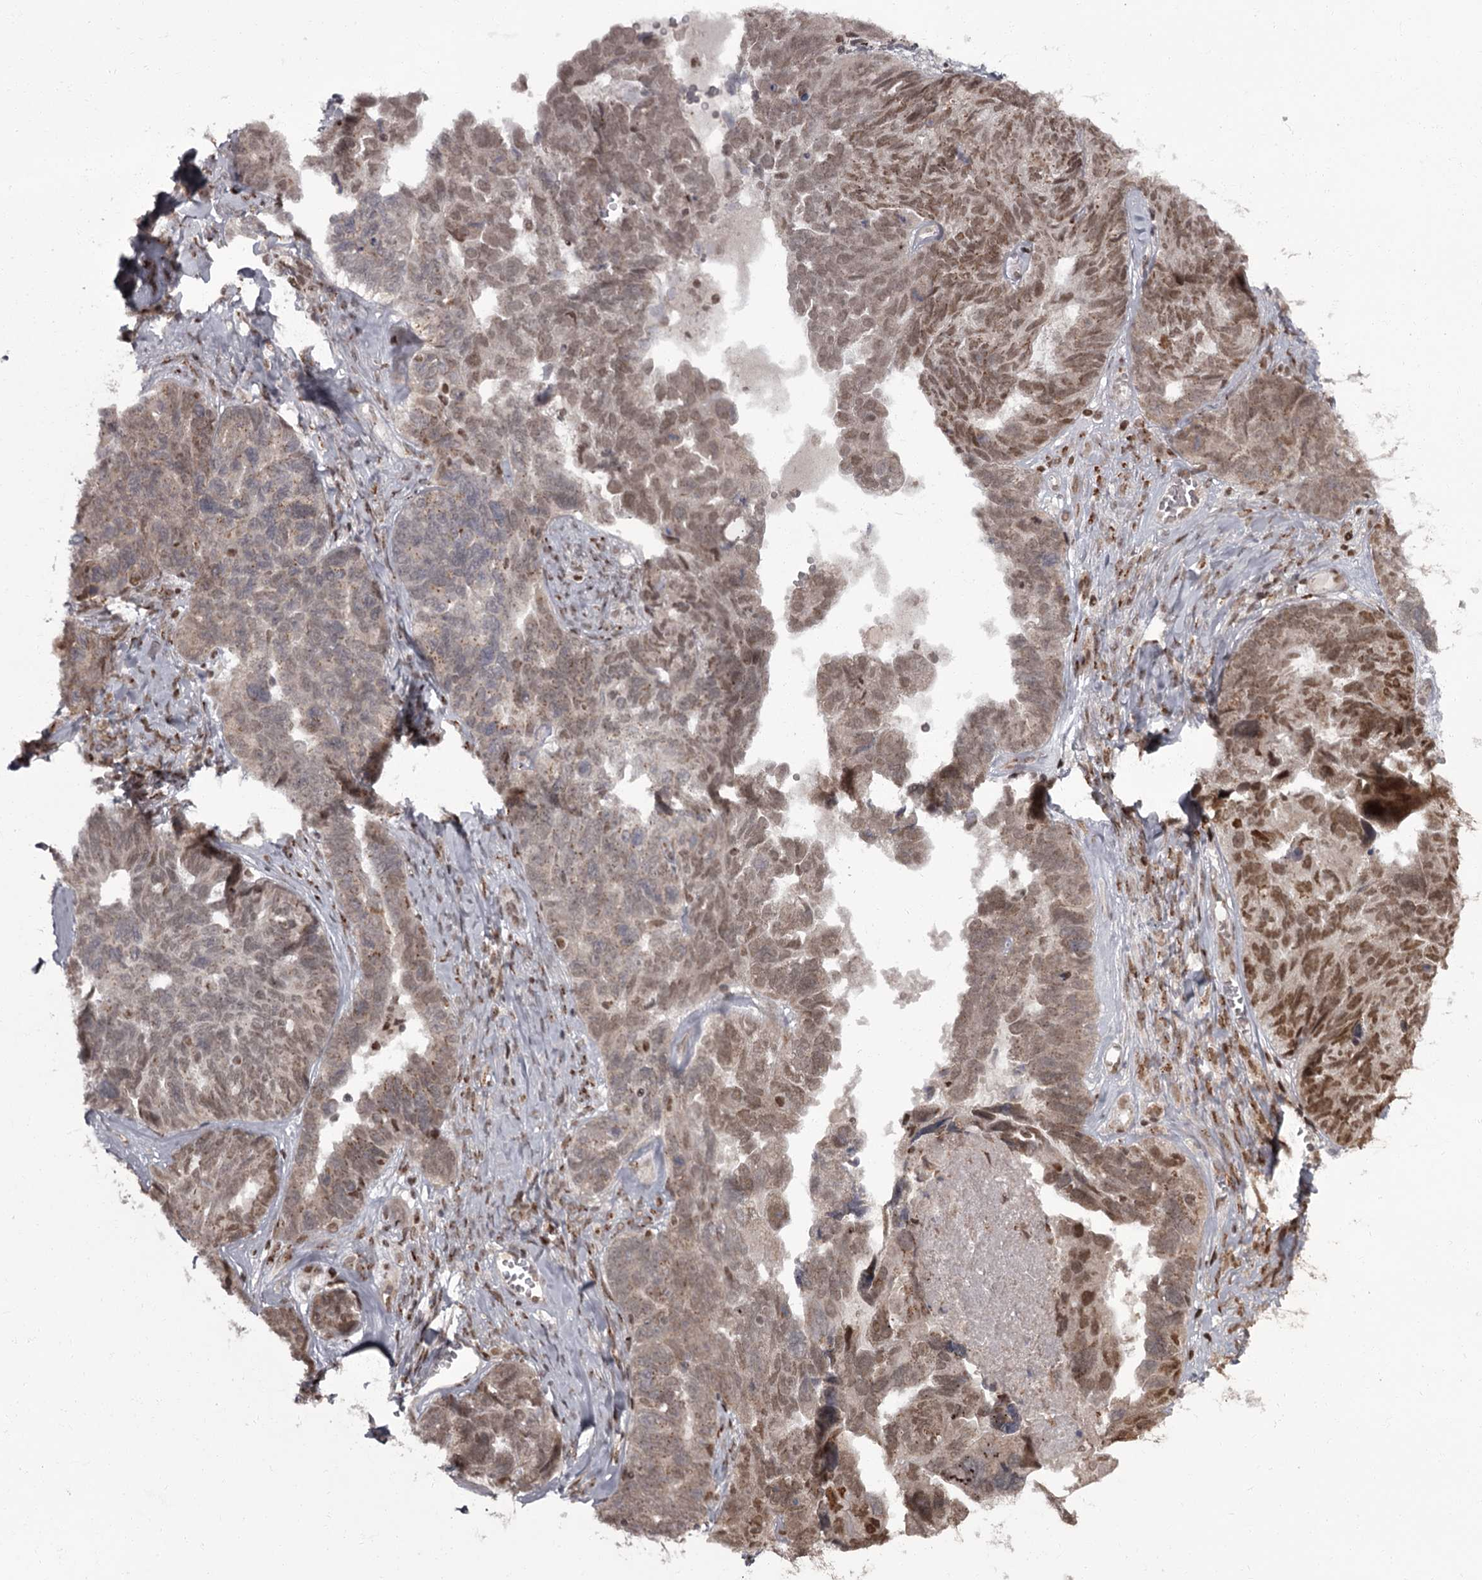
{"staining": {"intensity": "moderate", "quantity": ">75%", "location": "nuclear"}, "tissue": "ovarian cancer", "cell_type": "Tumor cells", "image_type": "cancer", "snomed": [{"axis": "morphology", "description": "Cystadenocarcinoma, serous, NOS"}, {"axis": "topography", "description": "Ovary"}], "caption": "Immunohistochemical staining of human ovarian cancer demonstrates medium levels of moderate nuclear expression in approximately >75% of tumor cells.", "gene": "CEP83", "patient": {"sex": "female", "age": 79}}